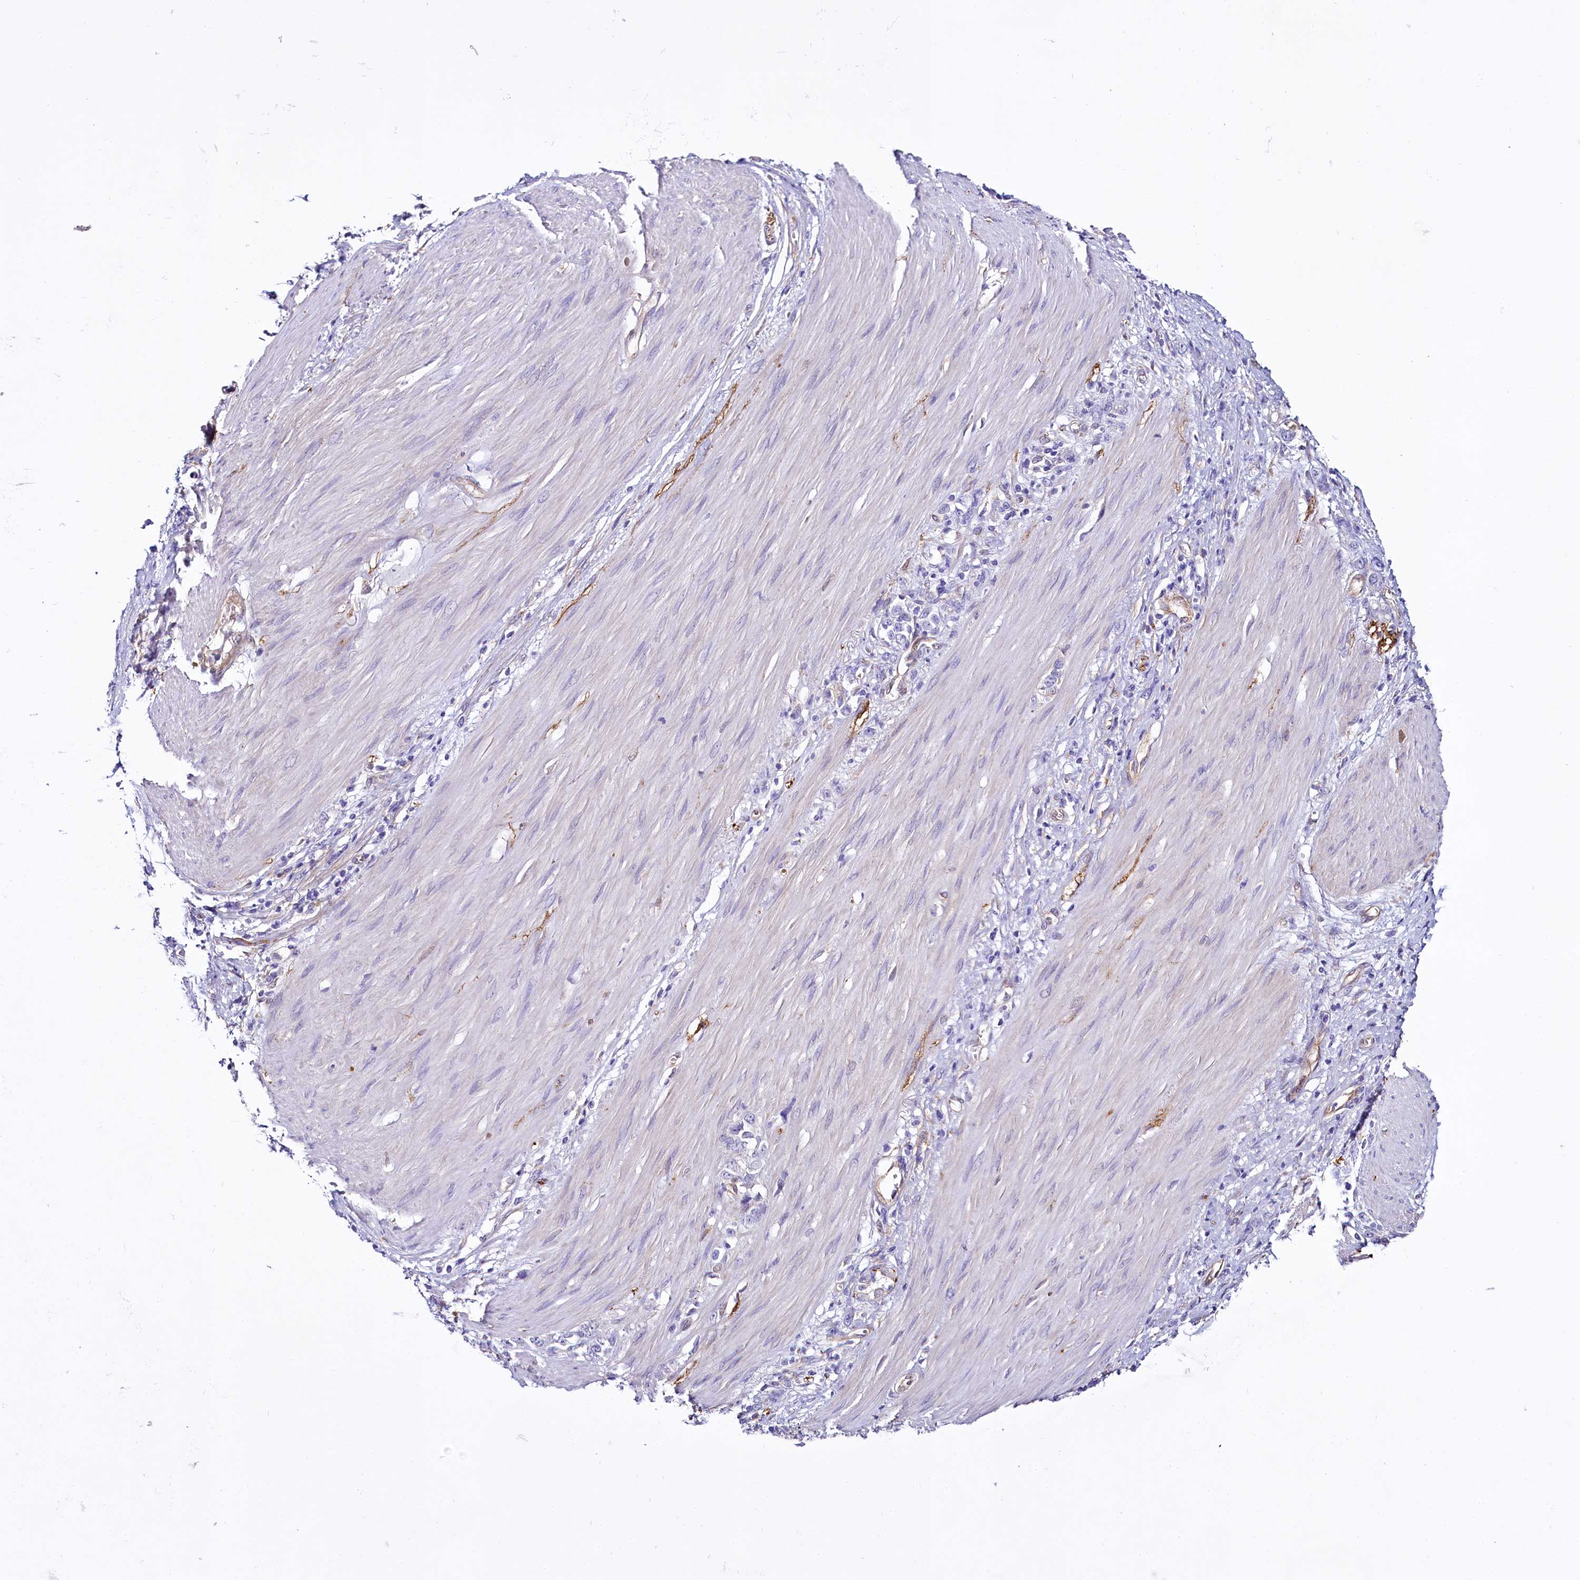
{"staining": {"intensity": "negative", "quantity": "none", "location": "none"}, "tissue": "stomach cancer", "cell_type": "Tumor cells", "image_type": "cancer", "snomed": [{"axis": "morphology", "description": "Adenocarcinoma, NOS"}, {"axis": "topography", "description": "Stomach"}], "caption": "Stomach adenocarcinoma was stained to show a protein in brown. There is no significant expression in tumor cells. (DAB (3,3'-diaminobenzidine) immunohistochemistry (IHC), high magnification).", "gene": "STXBP1", "patient": {"sex": "female", "age": 76}}